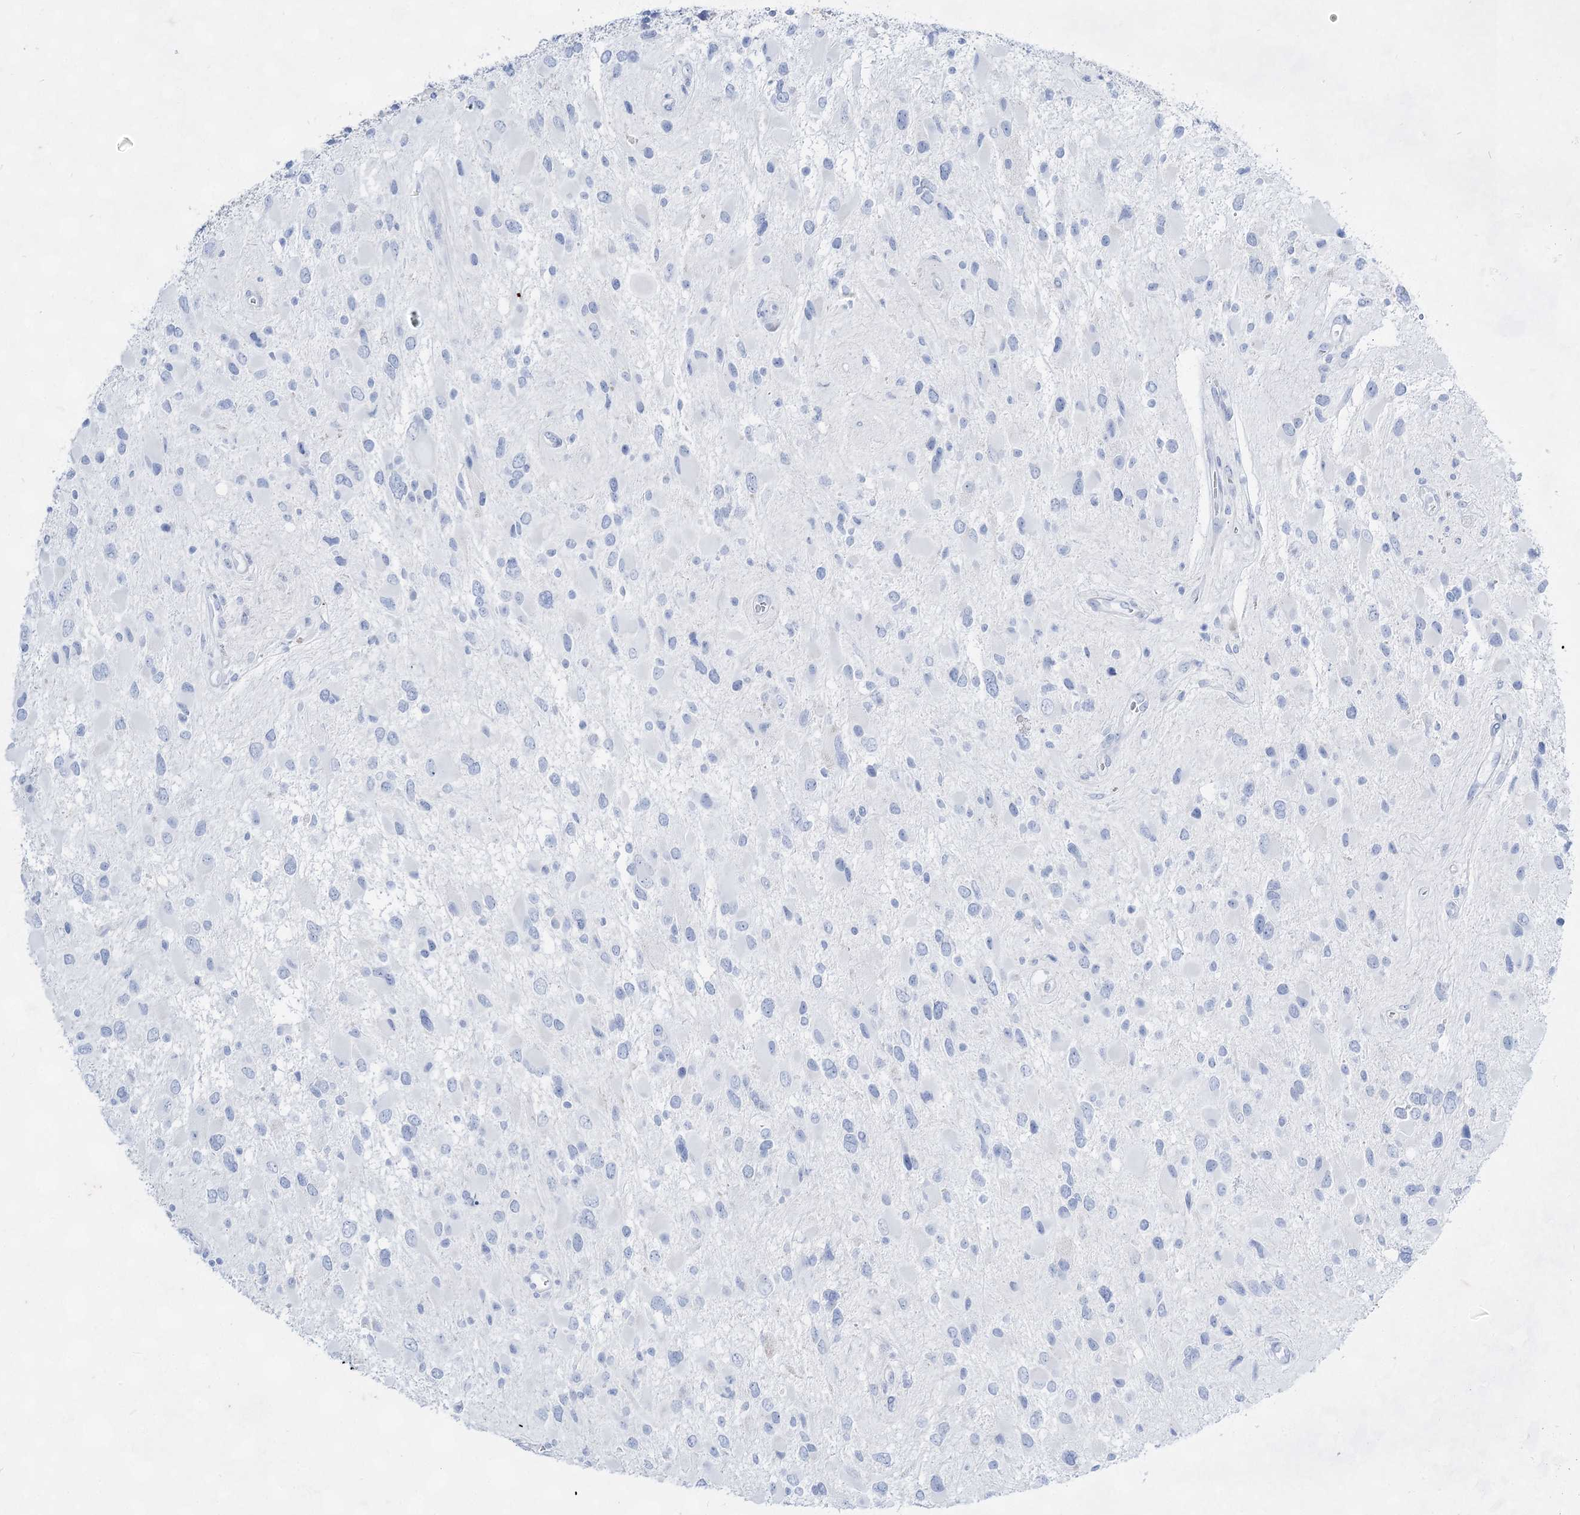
{"staining": {"intensity": "negative", "quantity": "none", "location": "none"}, "tissue": "glioma", "cell_type": "Tumor cells", "image_type": "cancer", "snomed": [{"axis": "morphology", "description": "Glioma, malignant, High grade"}, {"axis": "topography", "description": "Brain"}], "caption": "Photomicrograph shows no significant protein positivity in tumor cells of malignant glioma (high-grade). (Brightfield microscopy of DAB (3,3'-diaminobenzidine) immunohistochemistry (IHC) at high magnification).", "gene": "ACRV1", "patient": {"sex": "male", "age": 53}}